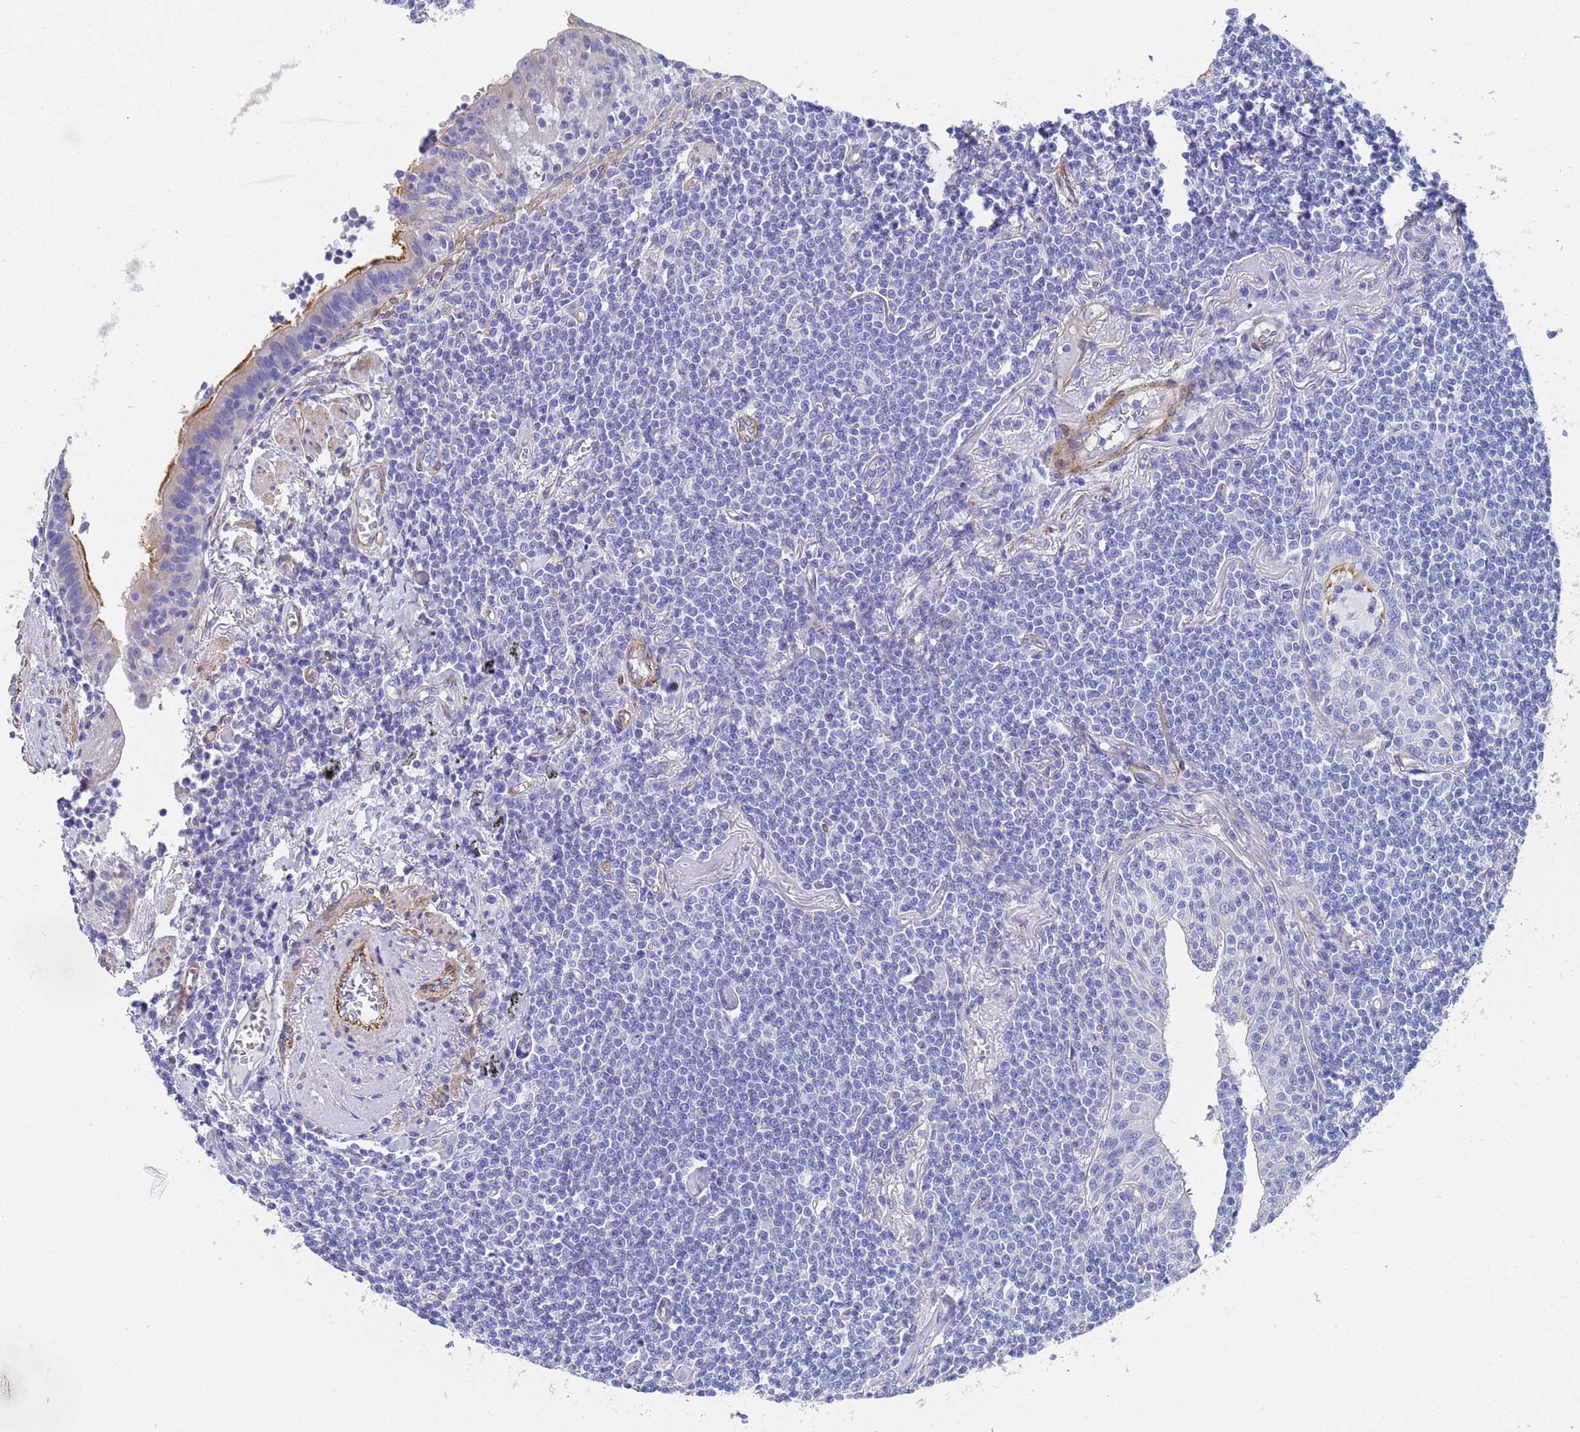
{"staining": {"intensity": "negative", "quantity": "none", "location": "none"}, "tissue": "lymphoma", "cell_type": "Tumor cells", "image_type": "cancer", "snomed": [{"axis": "morphology", "description": "Malignant lymphoma, non-Hodgkin's type, Low grade"}, {"axis": "topography", "description": "Lung"}], "caption": "High magnification brightfield microscopy of lymphoma stained with DAB (3,3'-diaminobenzidine) (brown) and counterstained with hematoxylin (blue): tumor cells show no significant expression.", "gene": "TUBB1", "patient": {"sex": "female", "age": 71}}